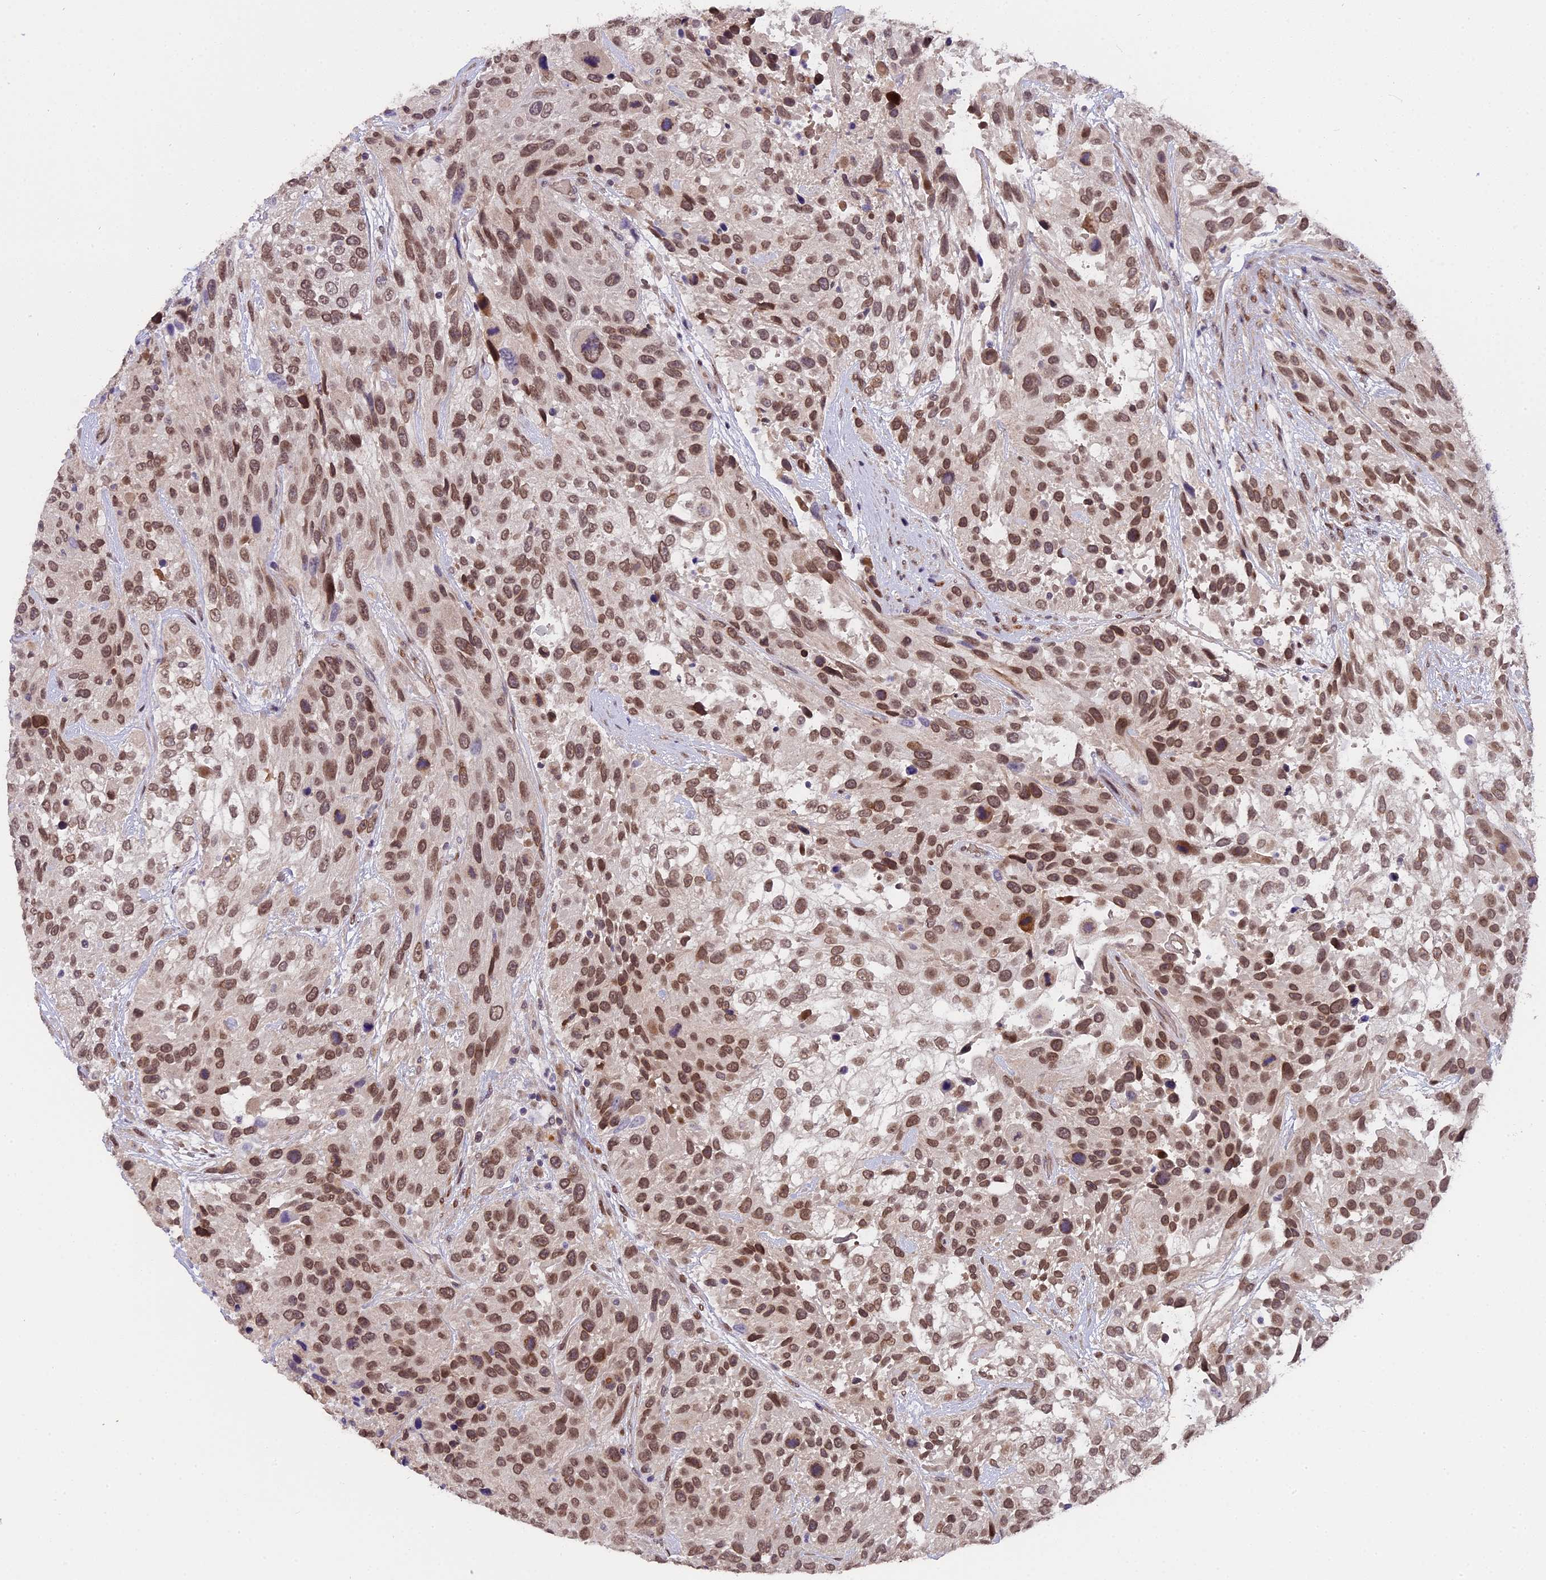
{"staining": {"intensity": "moderate", "quantity": ">75%", "location": "nuclear"}, "tissue": "urothelial cancer", "cell_type": "Tumor cells", "image_type": "cancer", "snomed": [{"axis": "morphology", "description": "Urothelial carcinoma, High grade"}, {"axis": "topography", "description": "Urinary bladder"}], "caption": "Urothelial carcinoma (high-grade) stained with a brown dye shows moderate nuclear positive positivity in about >75% of tumor cells.", "gene": "PYGO1", "patient": {"sex": "female", "age": 70}}